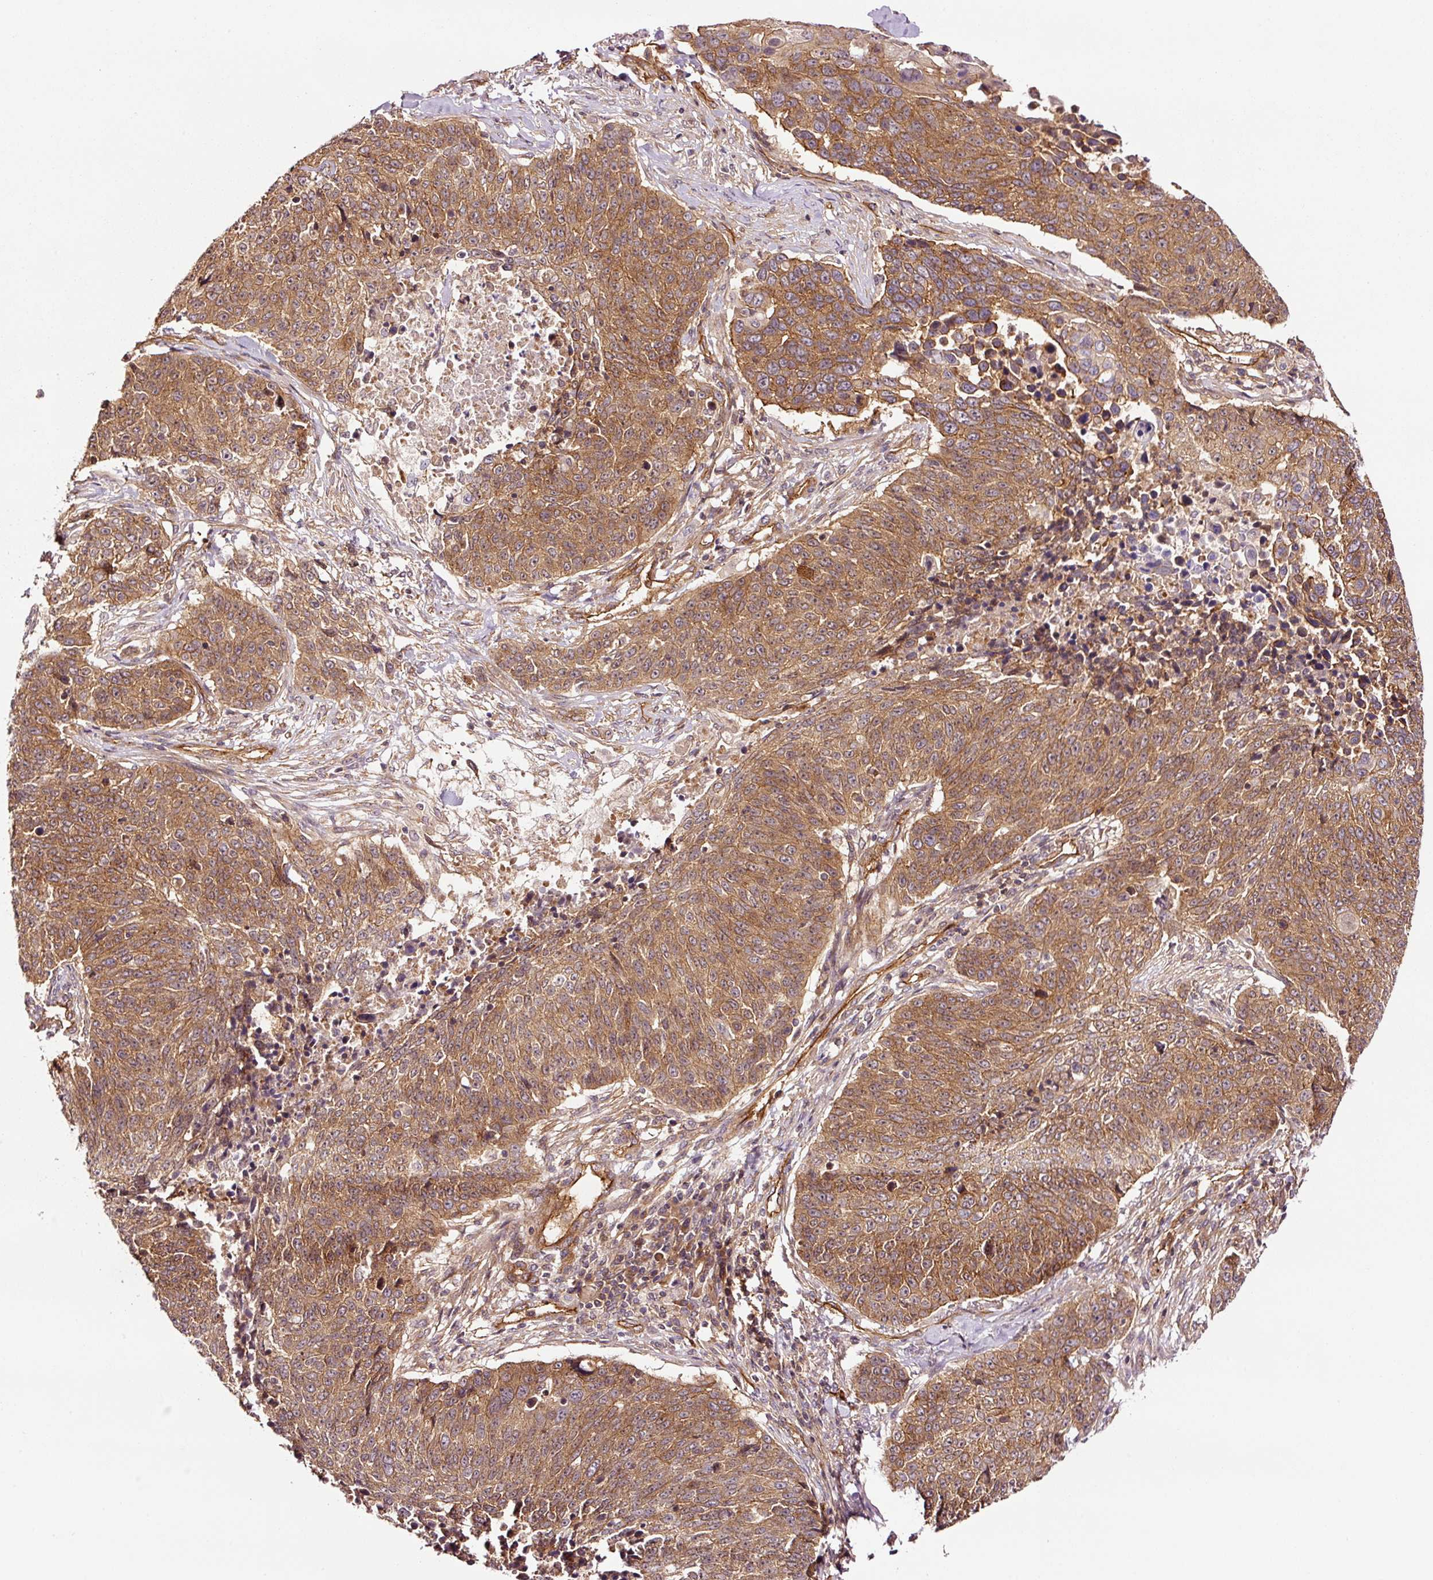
{"staining": {"intensity": "moderate", "quantity": ">75%", "location": "cytoplasmic/membranous"}, "tissue": "lung cancer", "cell_type": "Tumor cells", "image_type": "cancer", "snomed": [{"axis": "morphology", "description": "Normal tissue, NOS"}, {"axis": "morphology", "description": "Squamous cell carcinoma, NOS"}, {"axis": "topography", "description": "Lymph node"}, {"axis": "topography", "description": "Lung"}], "caption": "Immunohistochemical staining of human lung squamous cell carcinoma shows medium levels of moderate cytoplasmic/membranous protein staining in about >75% of tumor cells.", "gene": "METAP1", "patient": {"sex": "male", "age": 66}}